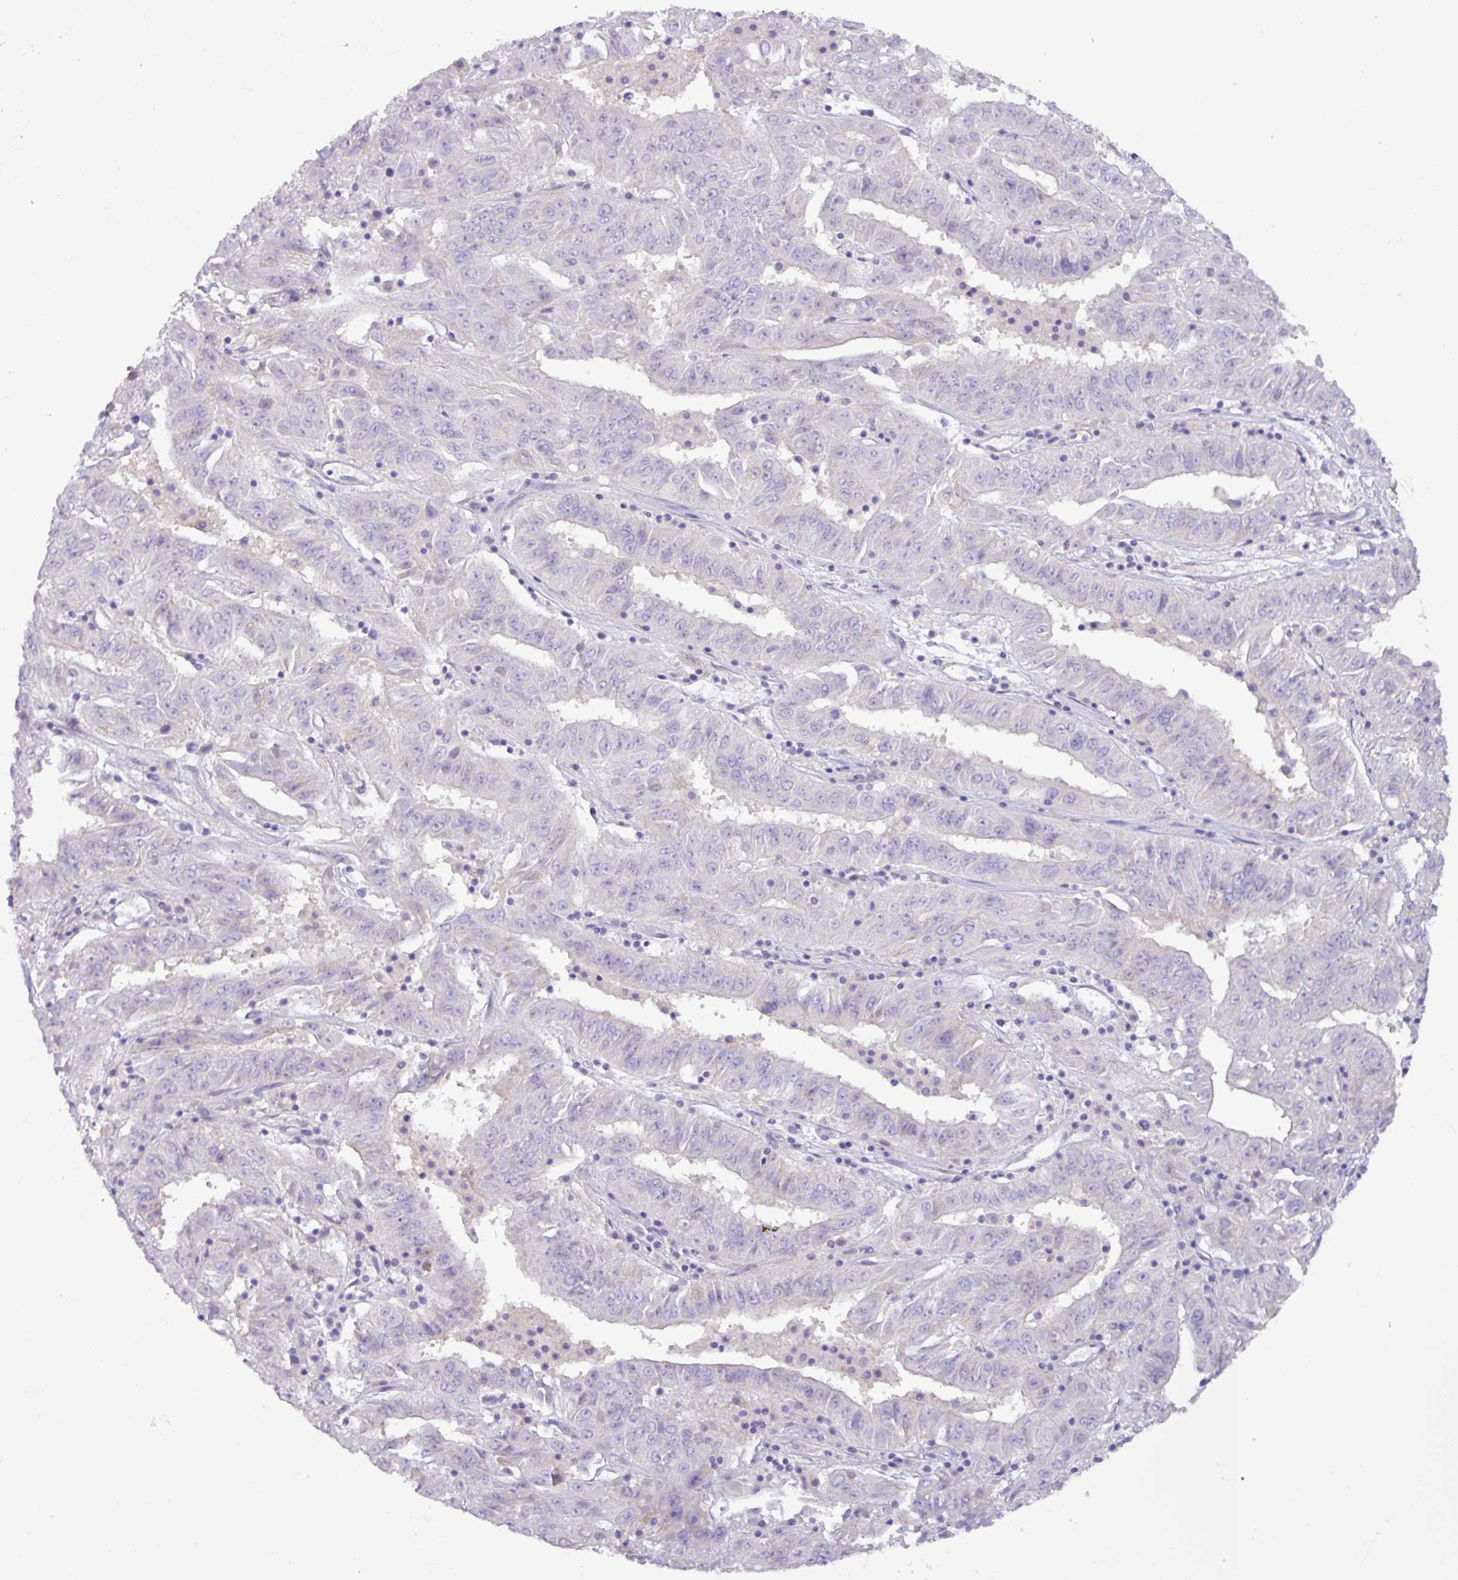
{"staining": {"intensity": "negative", "quantity": "none", "location": "none"}, "tissue": "pancreatic cancer", "cell_type": "Tumor cells", "image_type": "cancer", "snomed": [{"axis": "morphology", "description": "Adenocarcinoma, NOS"}, {"axis": "topography", "description": "Pancreas"}], "caption": "Tumor cells show no significant protein staining in pancreatic cancer (adenocarcinoma).", "gene": "STIMATE", "patient": {"sex": "male", "age": 63}}